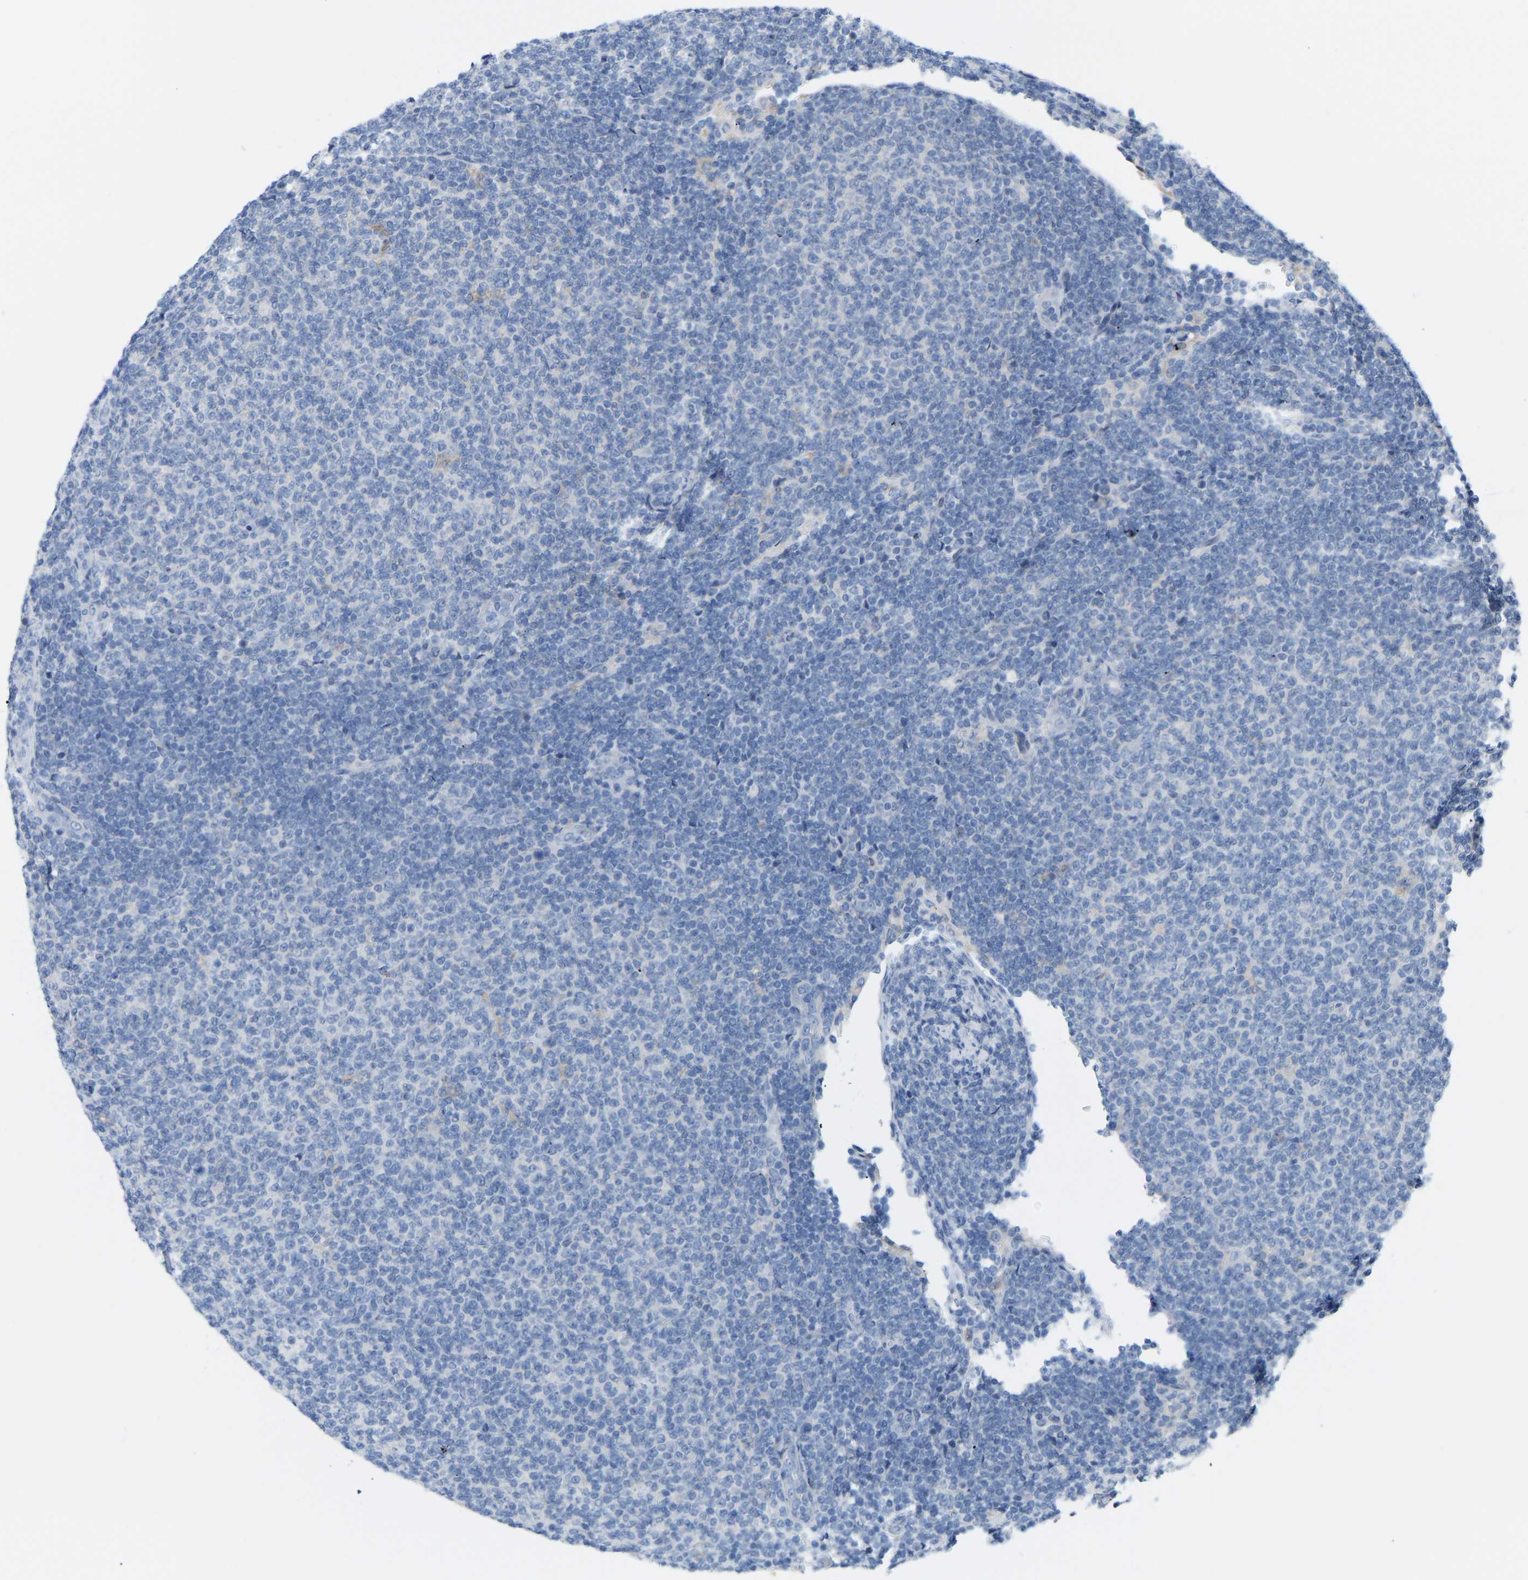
{"staining": {"intensity": "negative", "quantity": "none", "location": "none"}, "tissue": "lymphoma", "cell_type": "Tumor cells", "image_type": "cancer", "snomed": [{"axis": "morphology", "description": "Malignant lymphoma, non-Hodgkin's type, Low grade"}, {"axis": "topography", "description": "Lymph node"}], "caption": "A micrograph of human lymphoma is negative for staining in tumor cells.", "gene": "ABTB2", "patient": {"sex": "male", "age": 66}}